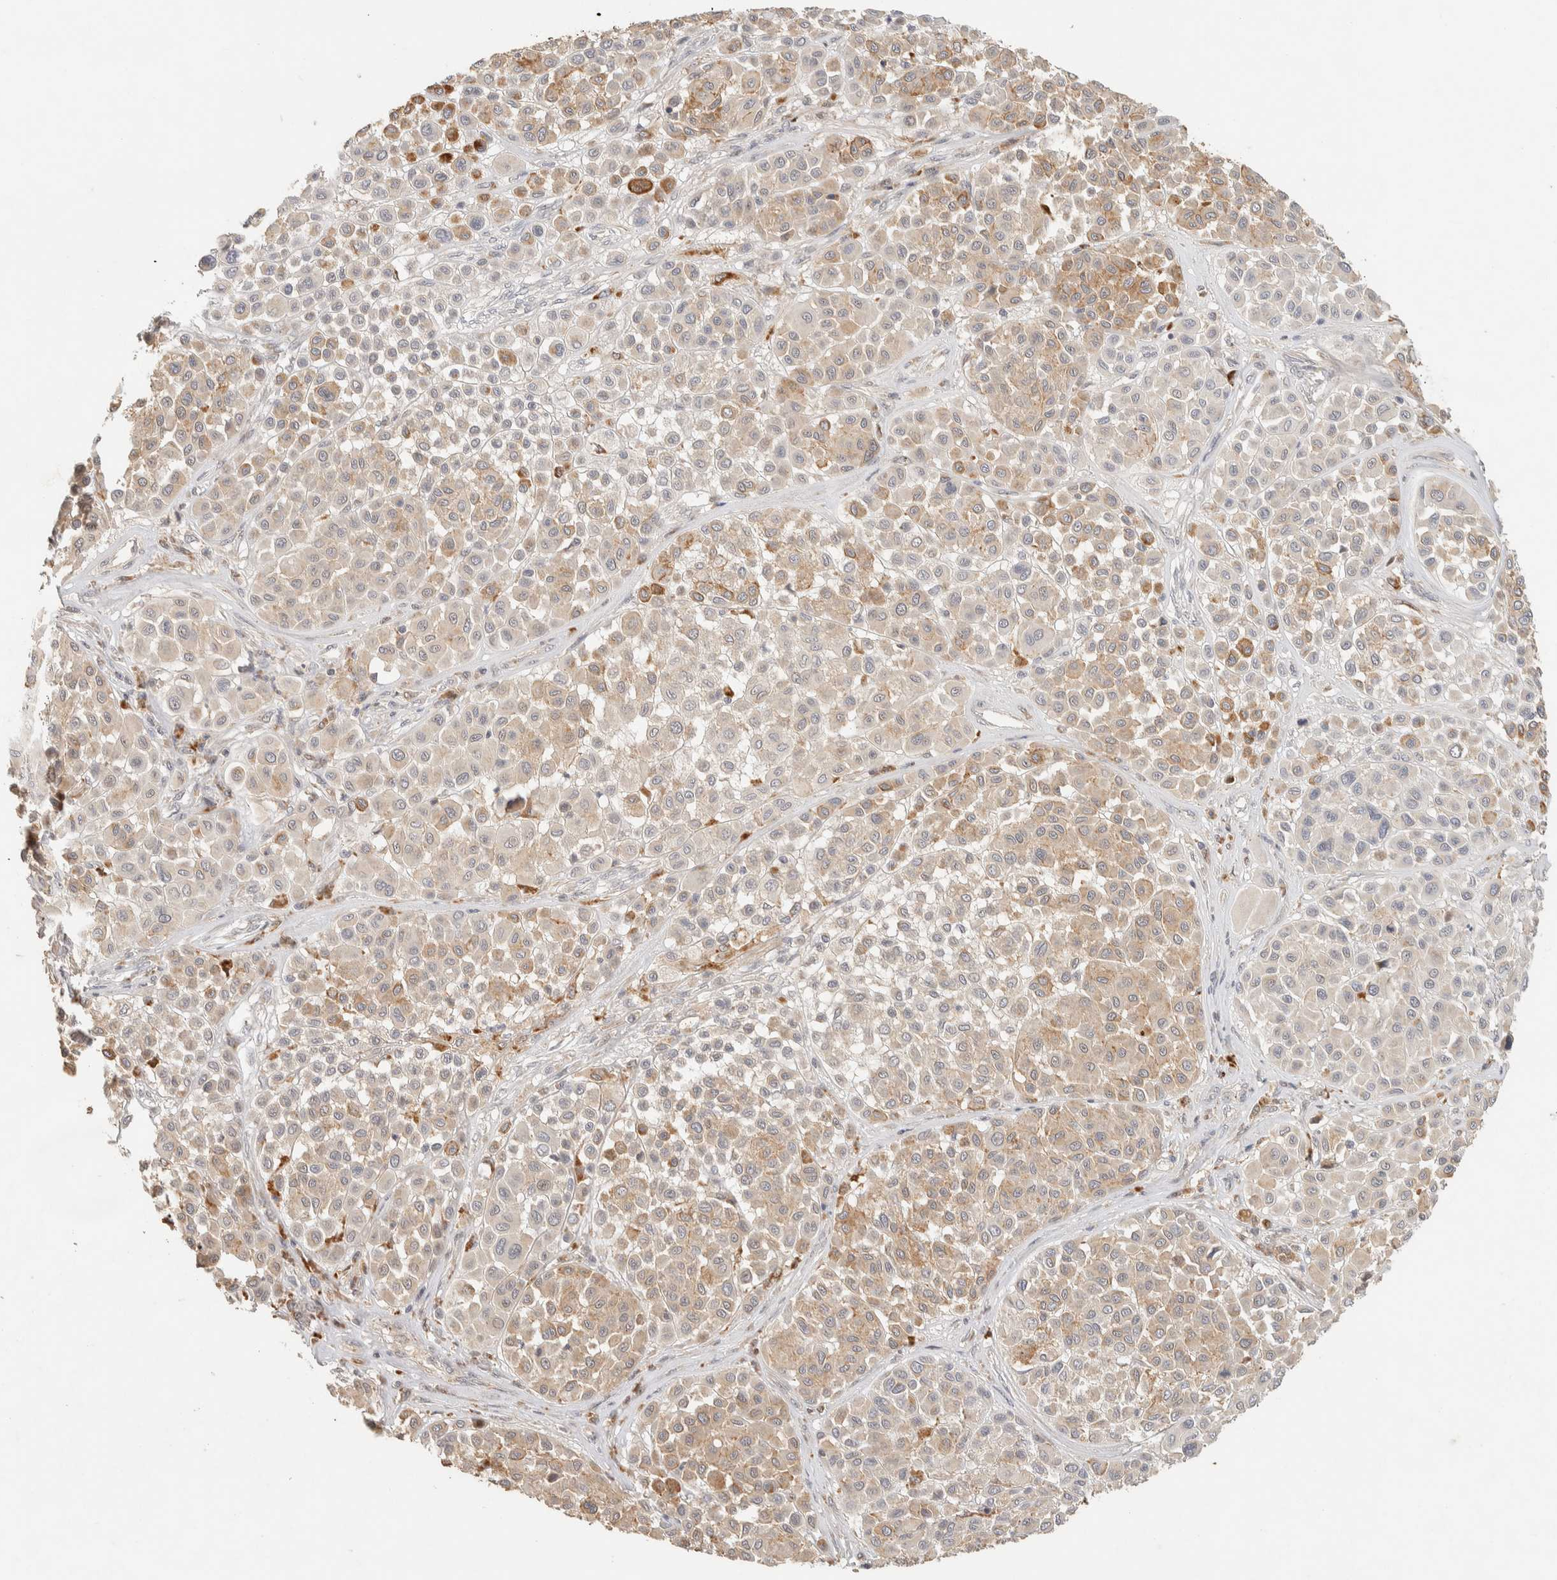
{"staining": {"intensity": "weak", "quantity": ">75%", "location": "cytoplasmic/membranous"}, "tissue": "melanoma", "cell_type": "Tumor cells", "image_type": "cancer", "snomed": [{"axis": "morphology", "description": "Malignant melanoma, Metastatic site"}, {"axis": "topography", "description": "Soft tissue"}], "caption": "This is an image of IHC staining of malignant melanoma (metastatic site), which shows weak expression in the cytoplasmic/membranous of tumor cells.", "gene": "ITPA", "patient": {"sex": "male", "age": 41}}